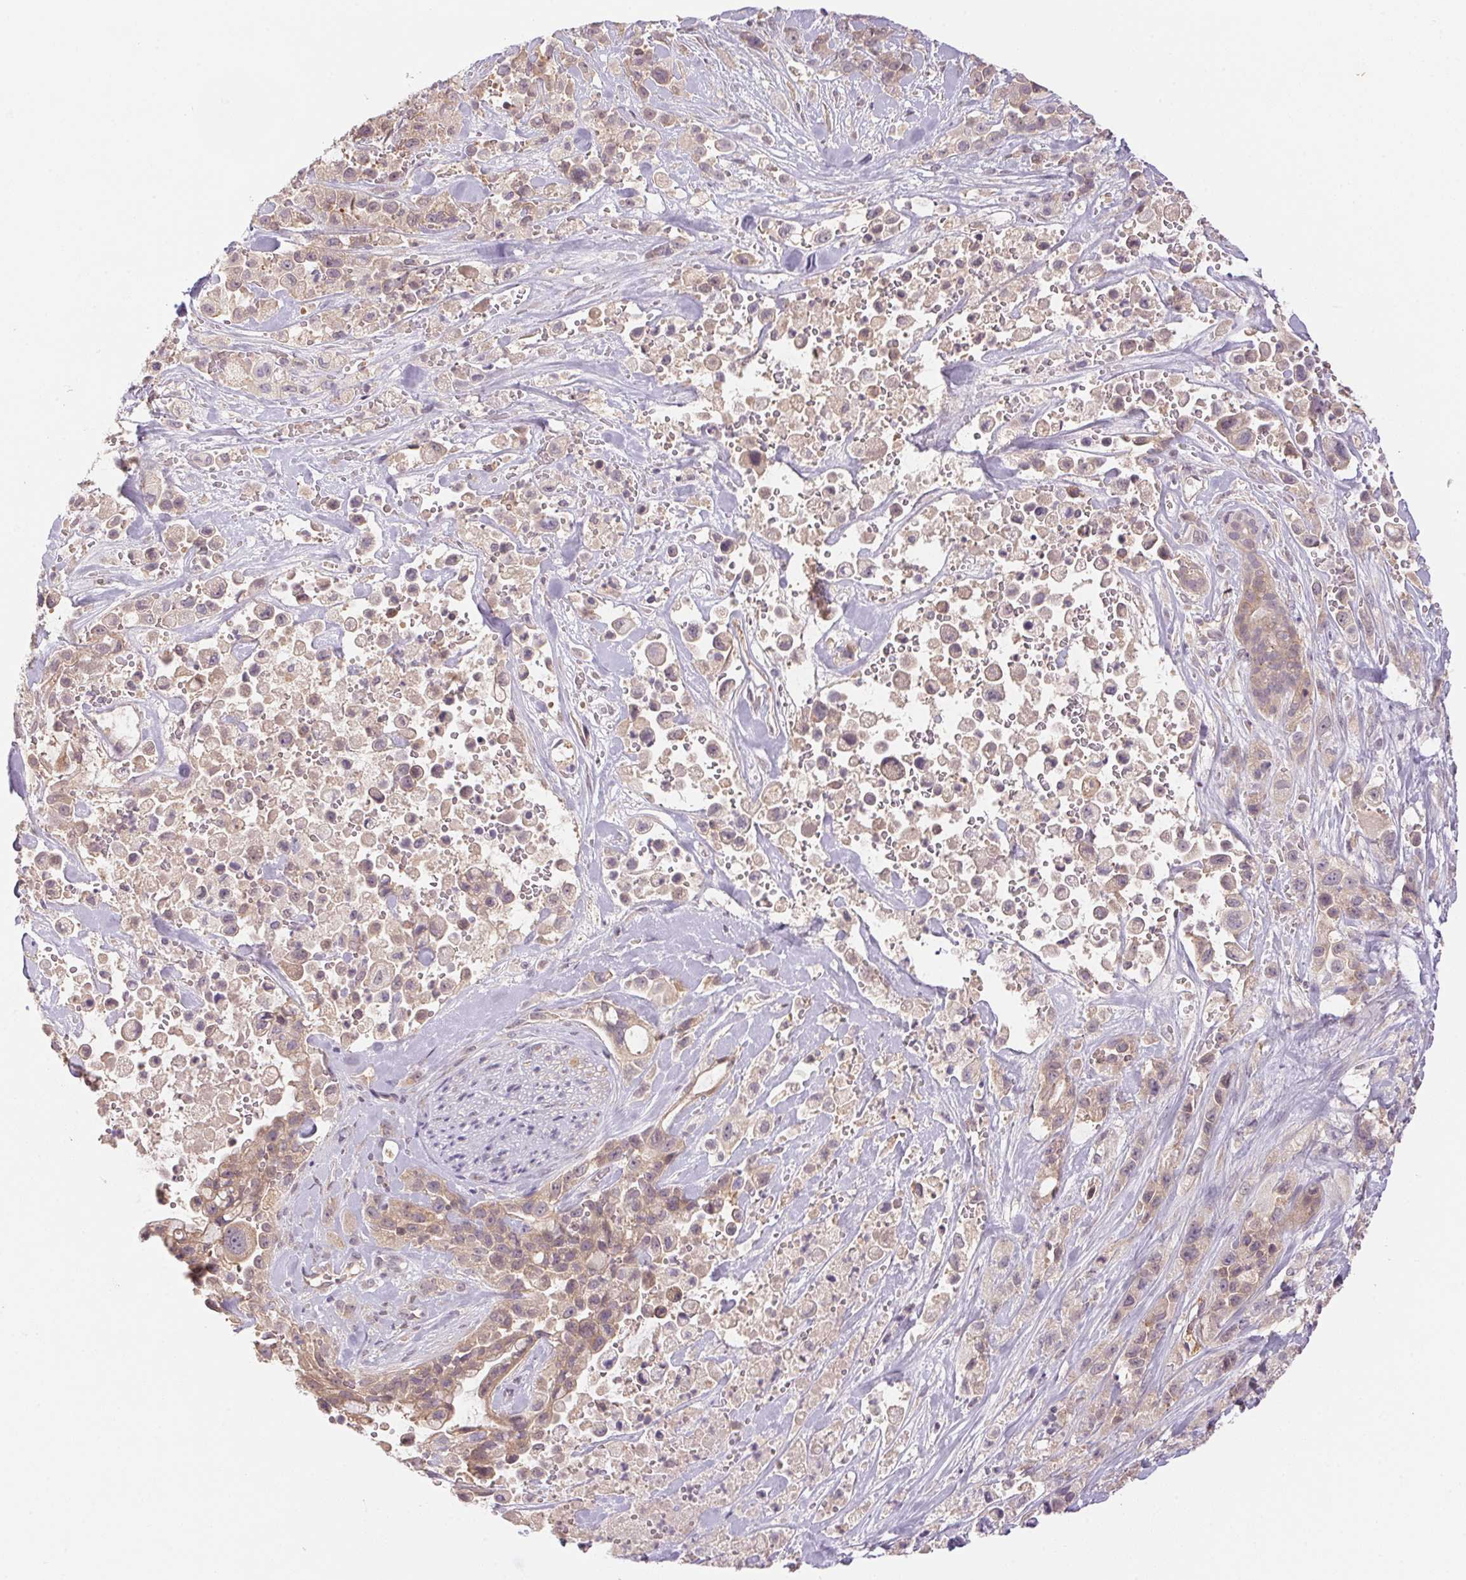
{"staining": {"intensity": "weak", "quantity": ">75%", "location": "cytoplasmic/membranous"}, "tissue": "pancreatic cancer", "cell_type": "Tumor cells", "image_type": "cancer", "snomed": [{"axis": "morphology", "description": "Adenocarcinoma, NOS"}, {"axis": "topography", "description": "Pancreas"}], "caption": "The histopathology image displays staining of adenocarcinoma (pancreatic), revealing weak cytoplasmic/membranous protein positivity (brown color) within tumor cells. Using DAB (3,3'-diaminobenzidine) (brown) and hematoxylin (blue) stains, captured at high magnification using brightfield microscopy.", "gene": "BNIP5", "patient": {"sex": "male", "age": 44}}